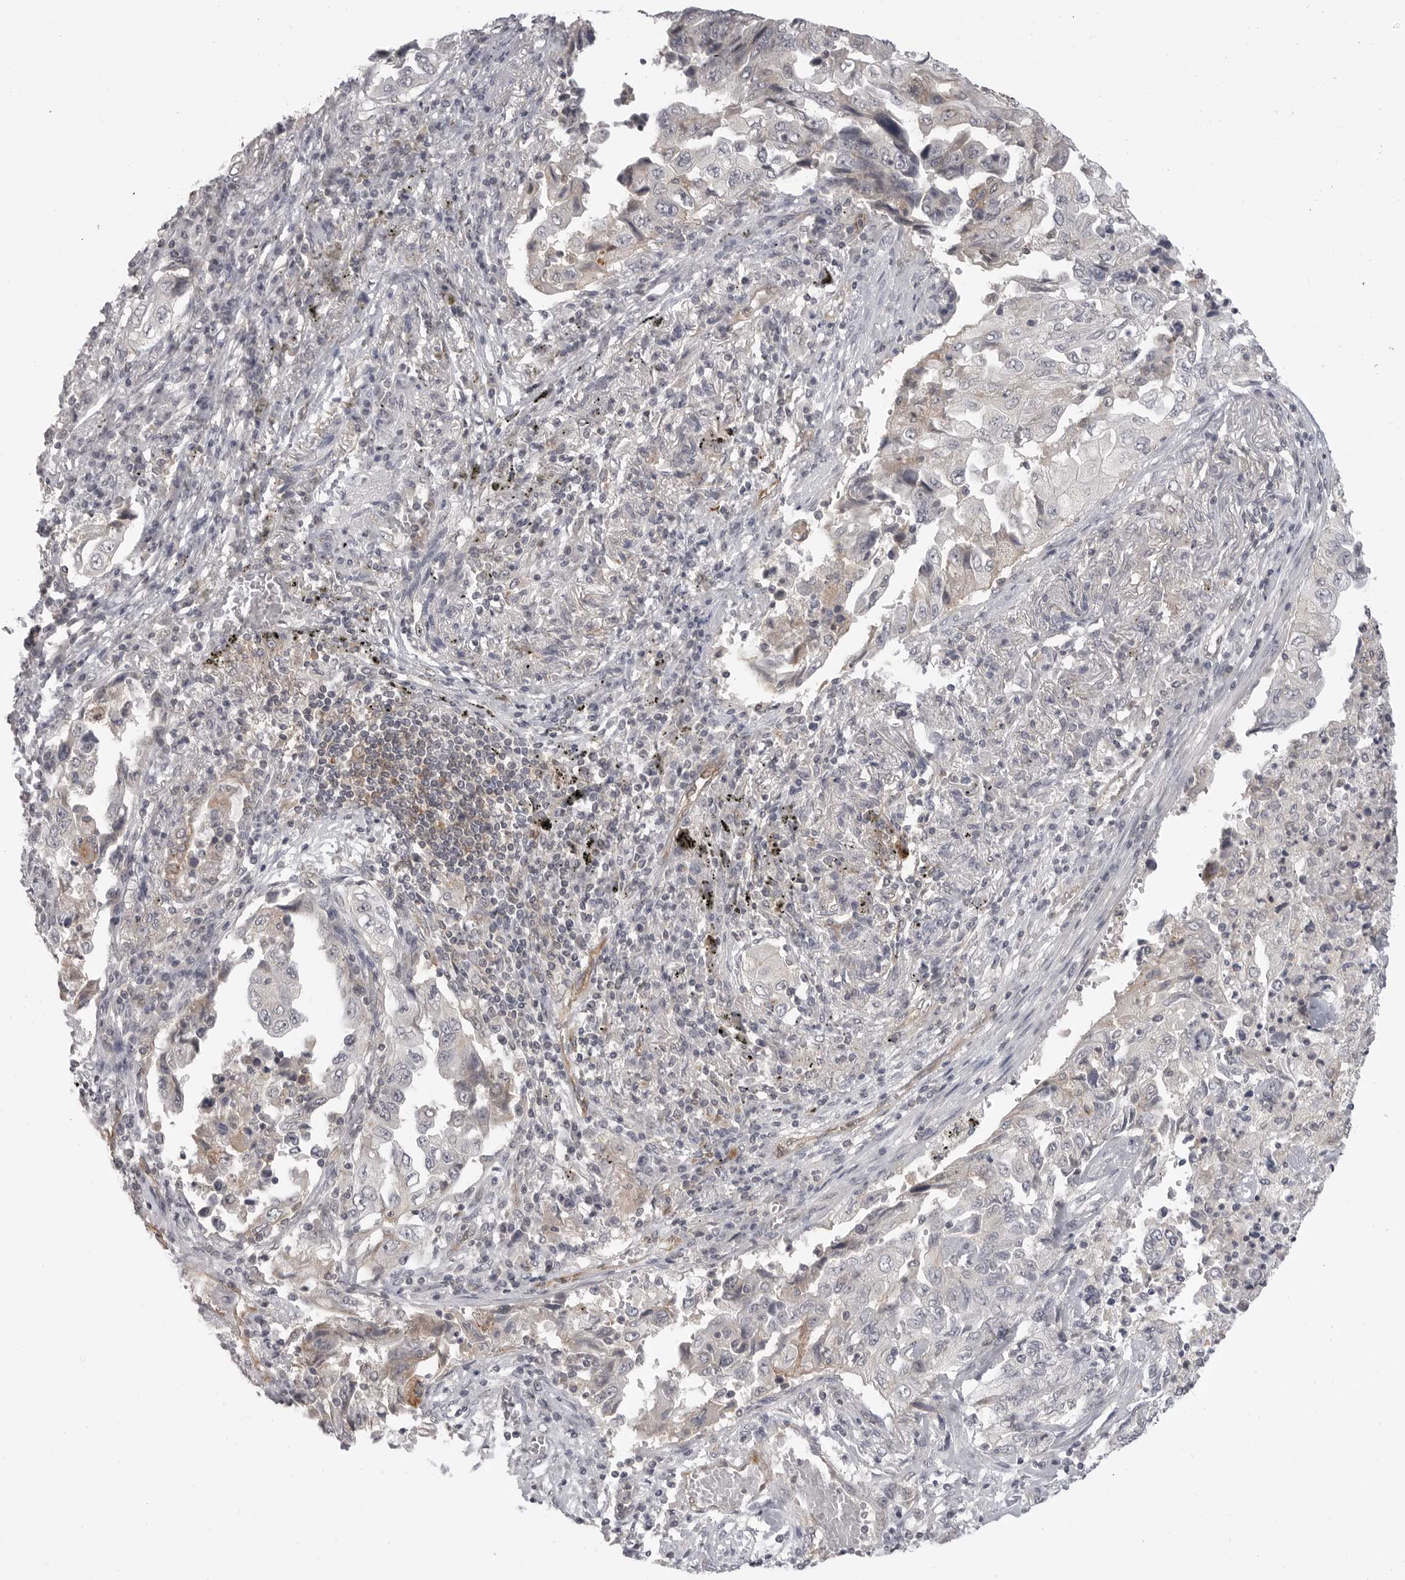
{"staining": {"intensity": "weak", "quantity": "<25%", "location": "cytoplasmic/membranous"}, "tissue": "lung cancer", "cell_type": "Tumor cells", "image_type": "cancer", "snomed": [{"axis": "morphology", "description": "Adenocarcinoma, NOS"}, {"axis": "topography", "description": "Lung"}], "caption": "IHC micrograph of lung cancer (adenocarcinoma) stained for a protein (brown), which exhibits no expression in tumor cells.", "gene": "IFNGR1", "patient": {"sex": "female", "age": 51}}